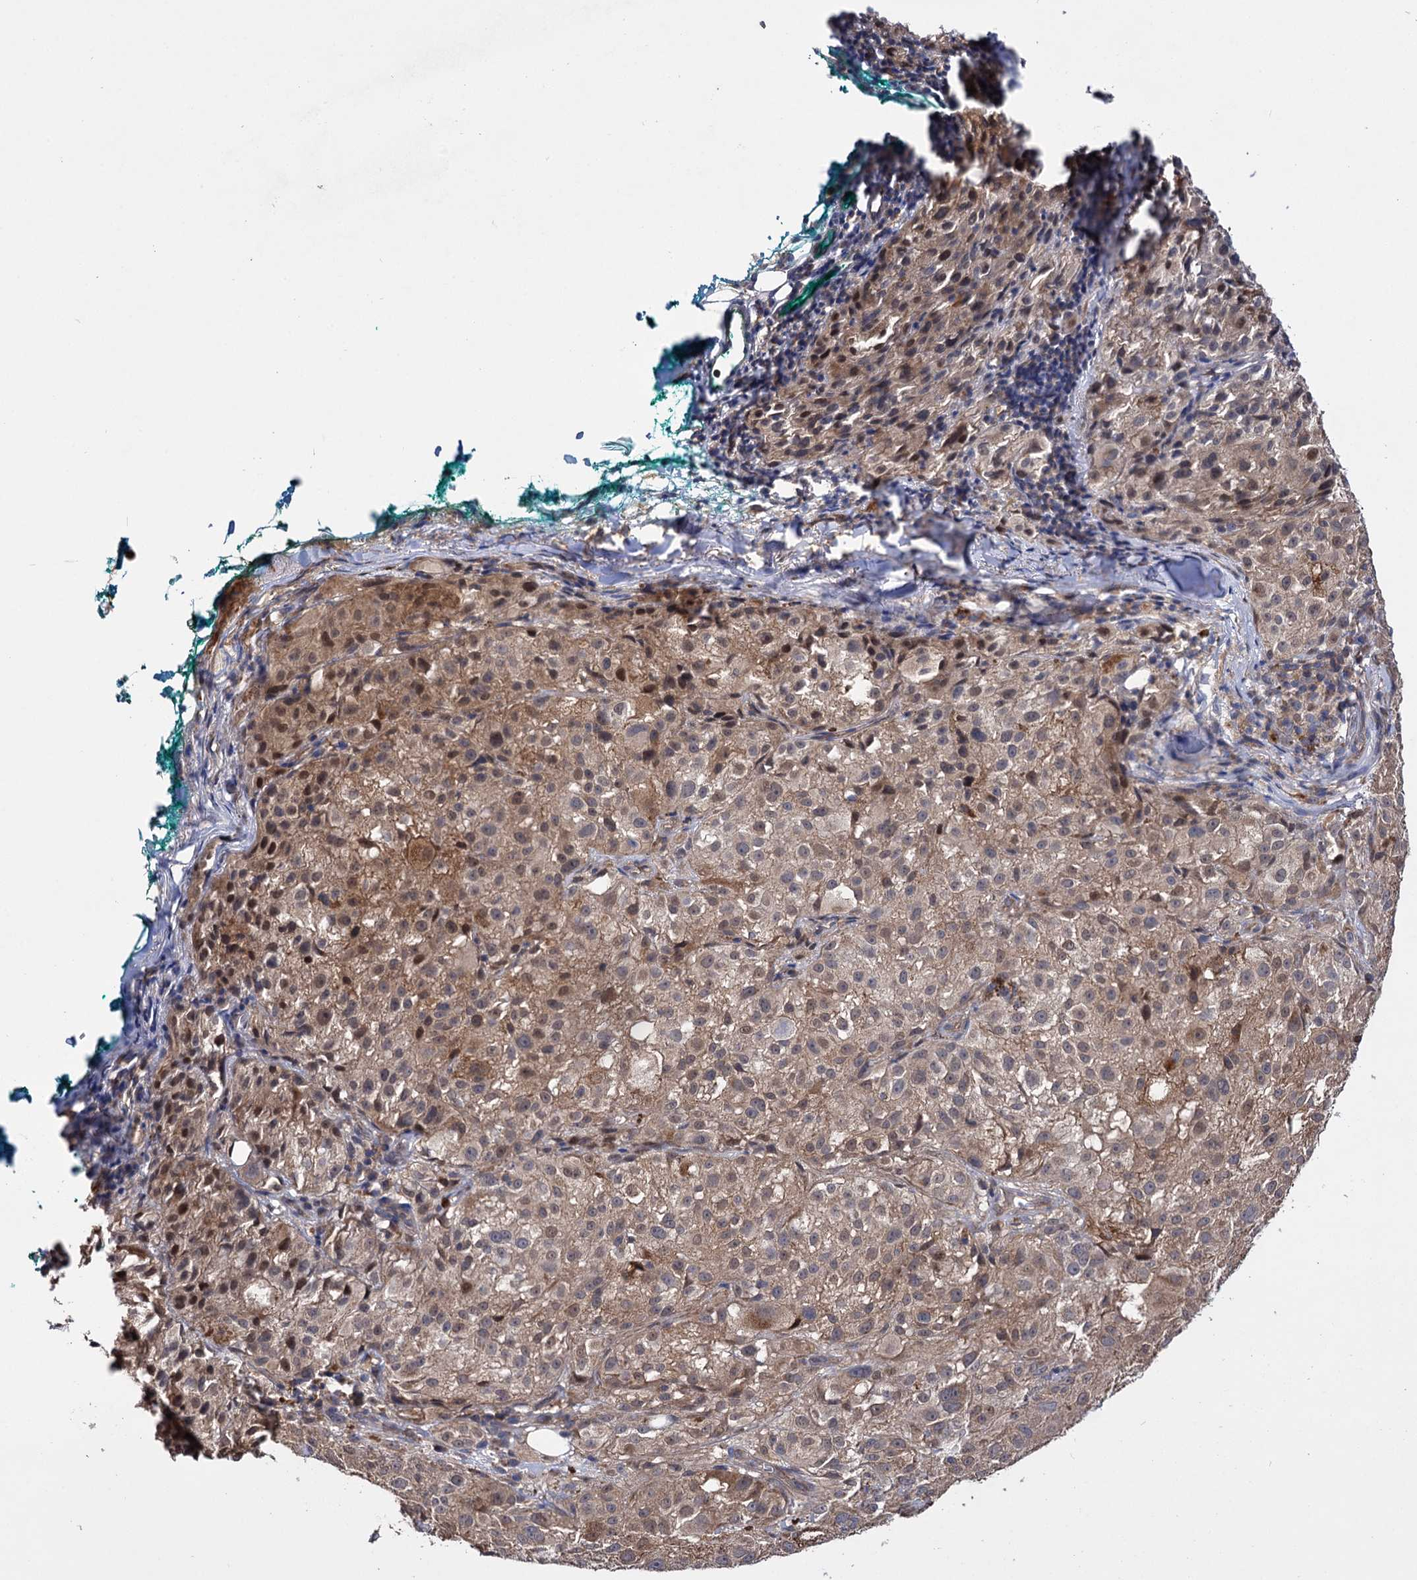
{"staining": {"intensity": "moderate", "quantity": "25%-75%", "location": "cytoplasmic/membranous,nuclear"}, "tissue": "melanoma", "cell_type": "Tumor cells", "image_type": "cancer", "snomed": [{"axis": "morphology", "description": "Necrosis, NOS"}, {"axis": "morphology", "description": "Malignant melanoma, NOS"}, {"axis": "topography", "description": "Skin"}], "caption": "Protein expression analysis of human malignant melanoma reveals moderate cytoplasmic/membranous and nuclear expression in about 25%-75% of tumor cells.", "gene": "IDI1", "patient": {"sex": "female", "age": 87}}